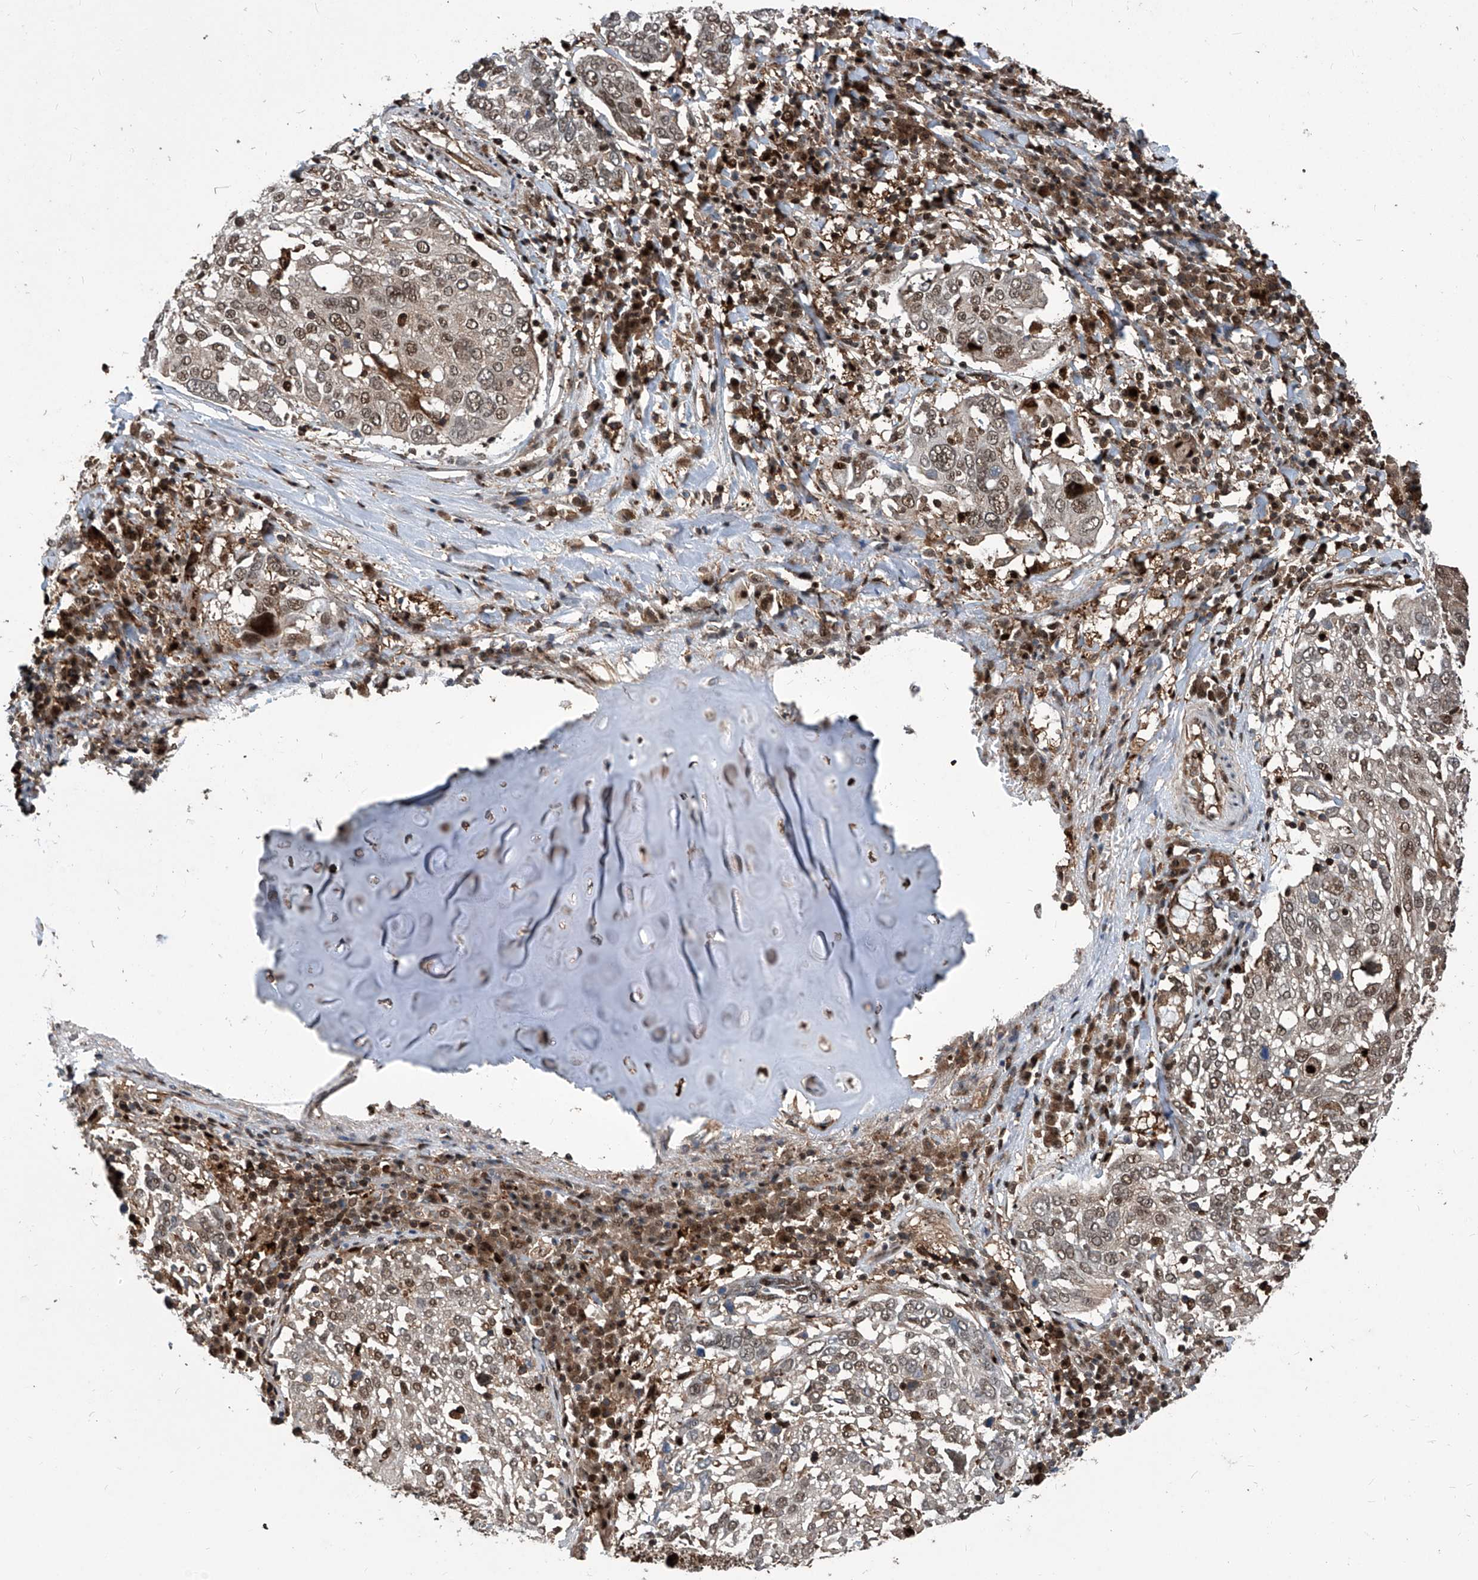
{"staining": {"intensity": "strong", "quantity": "25%-75%", "location": "nuclear"}, "tissue": "lung cancer", "cell_type": "Tumor cells", "image_type": "cancer", "snomed": [{"axis": "morphology", "description": "Squamous cell carcinoma, NOS"}, {"axis": "topography", "description": "Lung"}], "caption": "Tumor cells demonstrate high levels of strong nuclear positivity in about 25%-75% of cells in human lung cancer.", "gene": "PSMB1", "patient": {"sex": "male", "age": 65}}